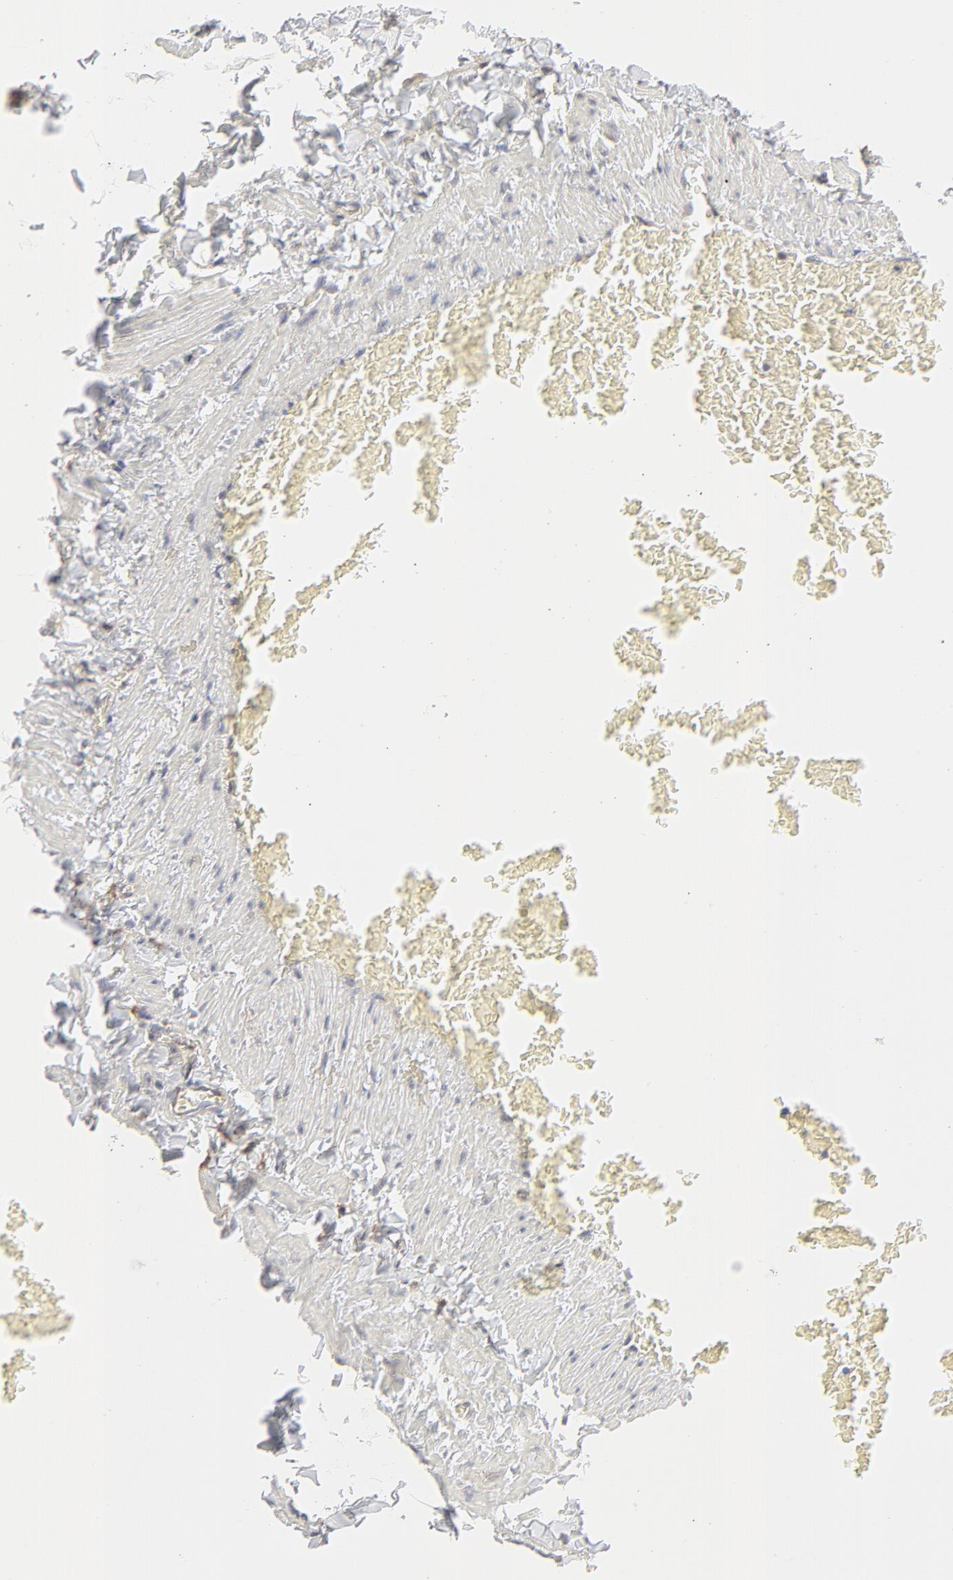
{"staining": {"intensity": "negative", "quantity": "none", "location": "none"}, "tissue": "adipose tissue", "cell_type": "Adipocytes", "image_type": "normal", "snomed": [{"axis": "morphology", "description": "Normal tissue, NOS"}, {"axis": "topography", "description": "Vascular tissue"}], "caption": "Photomicrograph shows no significant protein positivity in adipocytes of benign adipose tissue.", "gene": "RAB5C", "patient": {"sex": "male", "age": 41}}